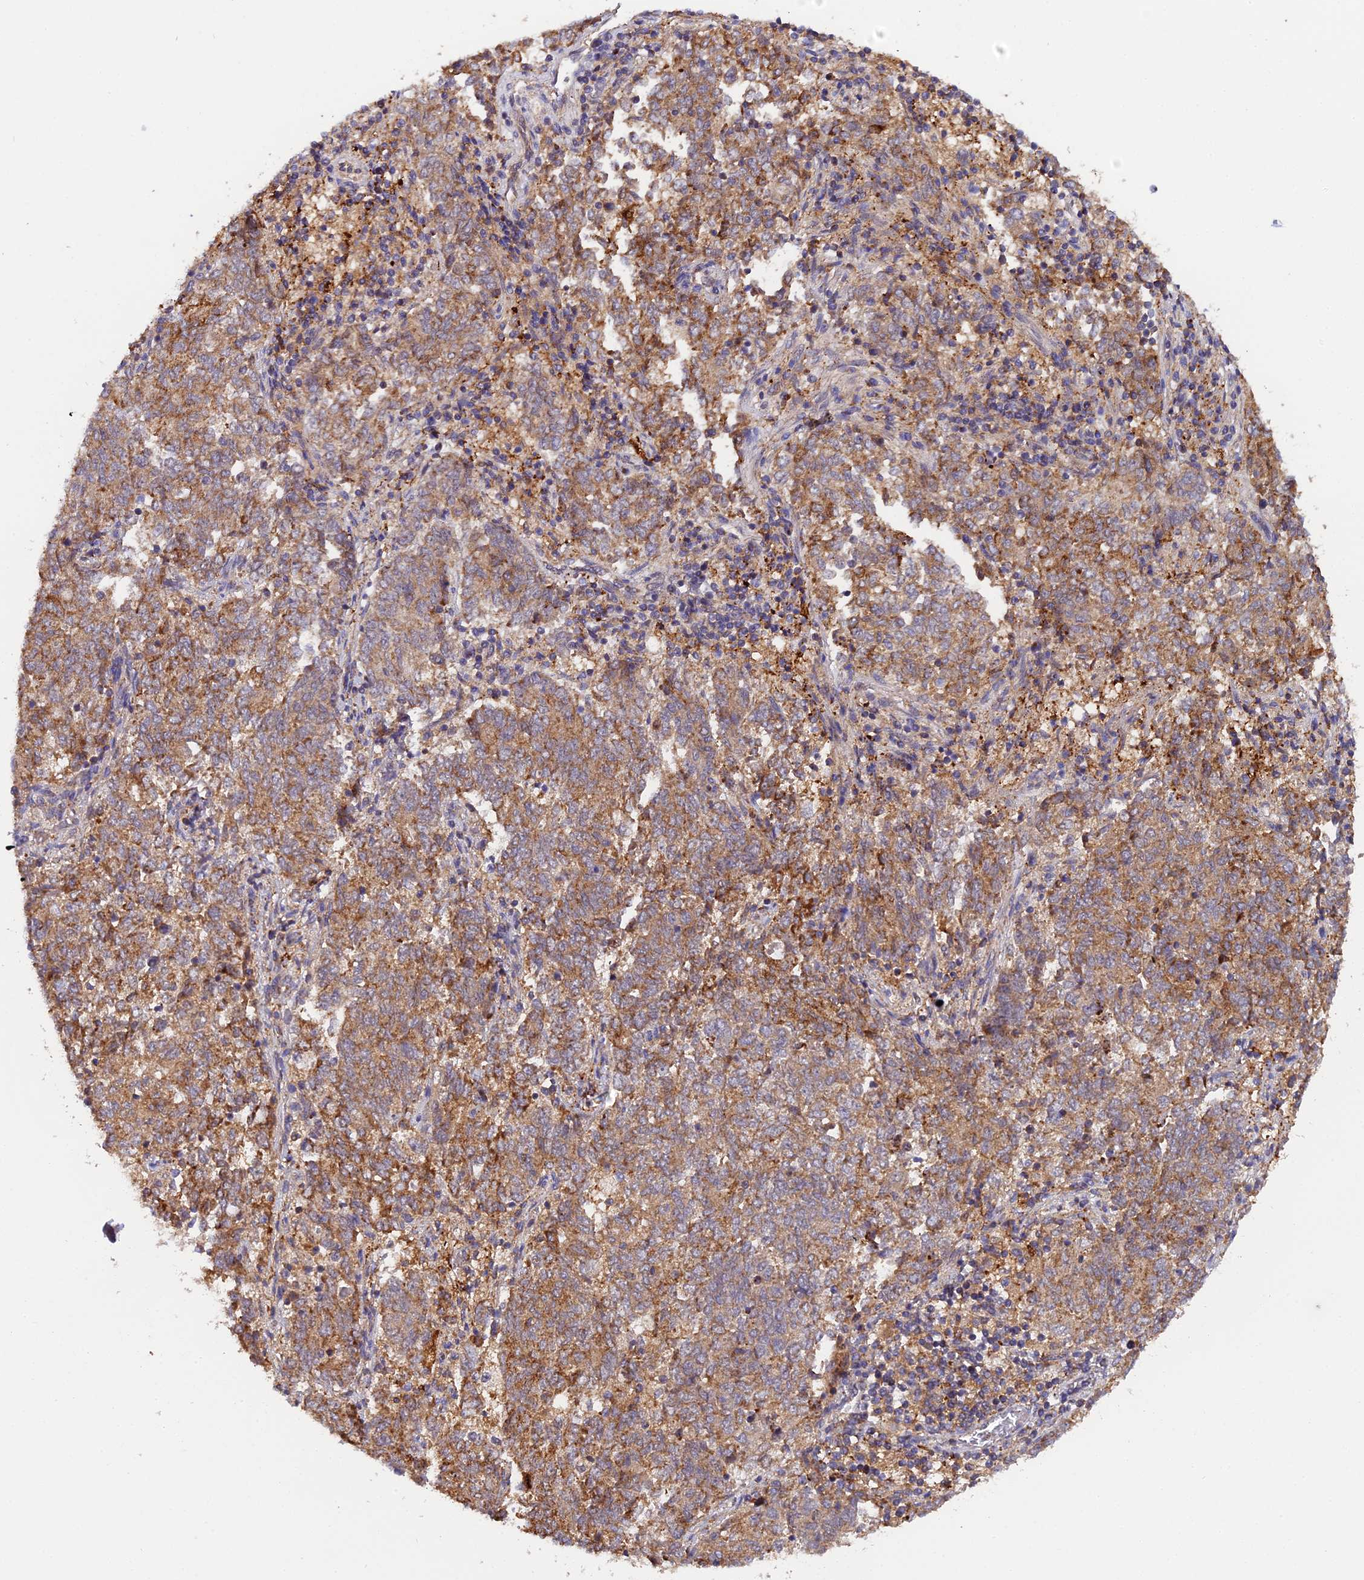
{"staining": {"intensity": "moderate", "quantity": ">75%", "location": "cytoplasmic/membranous"}, "tissue": "endometrial cancer", "cell_type": "Tumor cells", "image_type": "cancer", "snomed": [{"axis": "morphology", "description": "Adenocarcinoma, NOS"}, {"axis": "topography", "description": "Endometrium"}], "caption": "Moderate cytoplasmic/membranous protein expression is present in about >75% of tumor cells in adenocarcinoma (endometrial).", "gene": "ZBED8", "patient": {"sex": "female", "age": 80}}